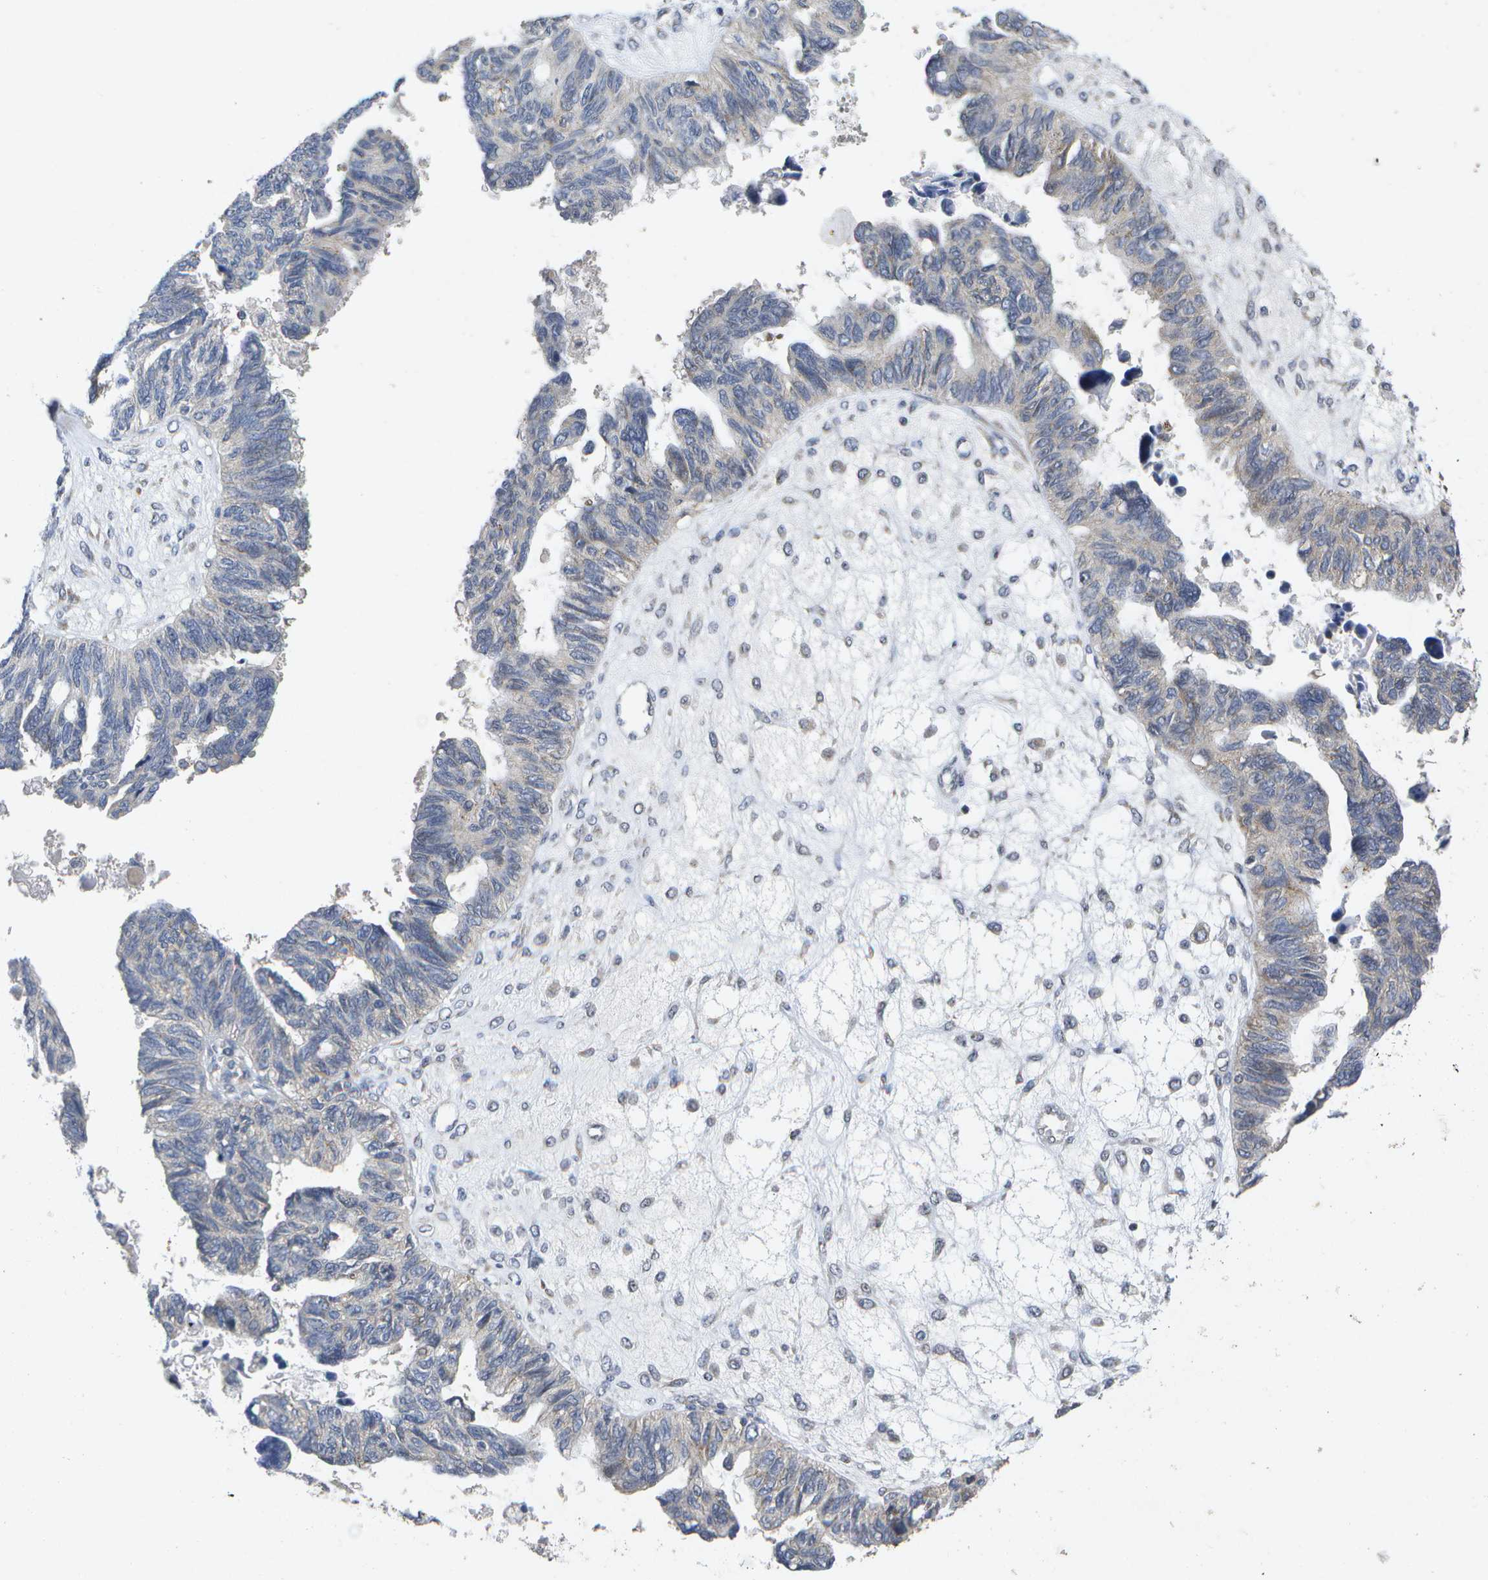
{"staining": {"intensity": "weak", "quantity": "<25%", "location": "cytoplasmic/membranous"}, "tissue": "ovarian cancer", "cell_type": "Tumor cells", "image_type": "cancer", "snomed": [{"axis": "morphology", "description": "Cystadenocarcinoma, serous, NOS"}, {"axis": "topography", "description": "Ovary"}], "caption": "Immunohistochemistry image of neoplastic tissue: human ovarian cancer (serous cystadenocarcinoma) stained with DAB (3,3'-diaminobenzidine) demonstrates no significant protein positivity in tumor cells.", "gene": "KDELR1", "patient": {"sex": "female", "age": 79}}